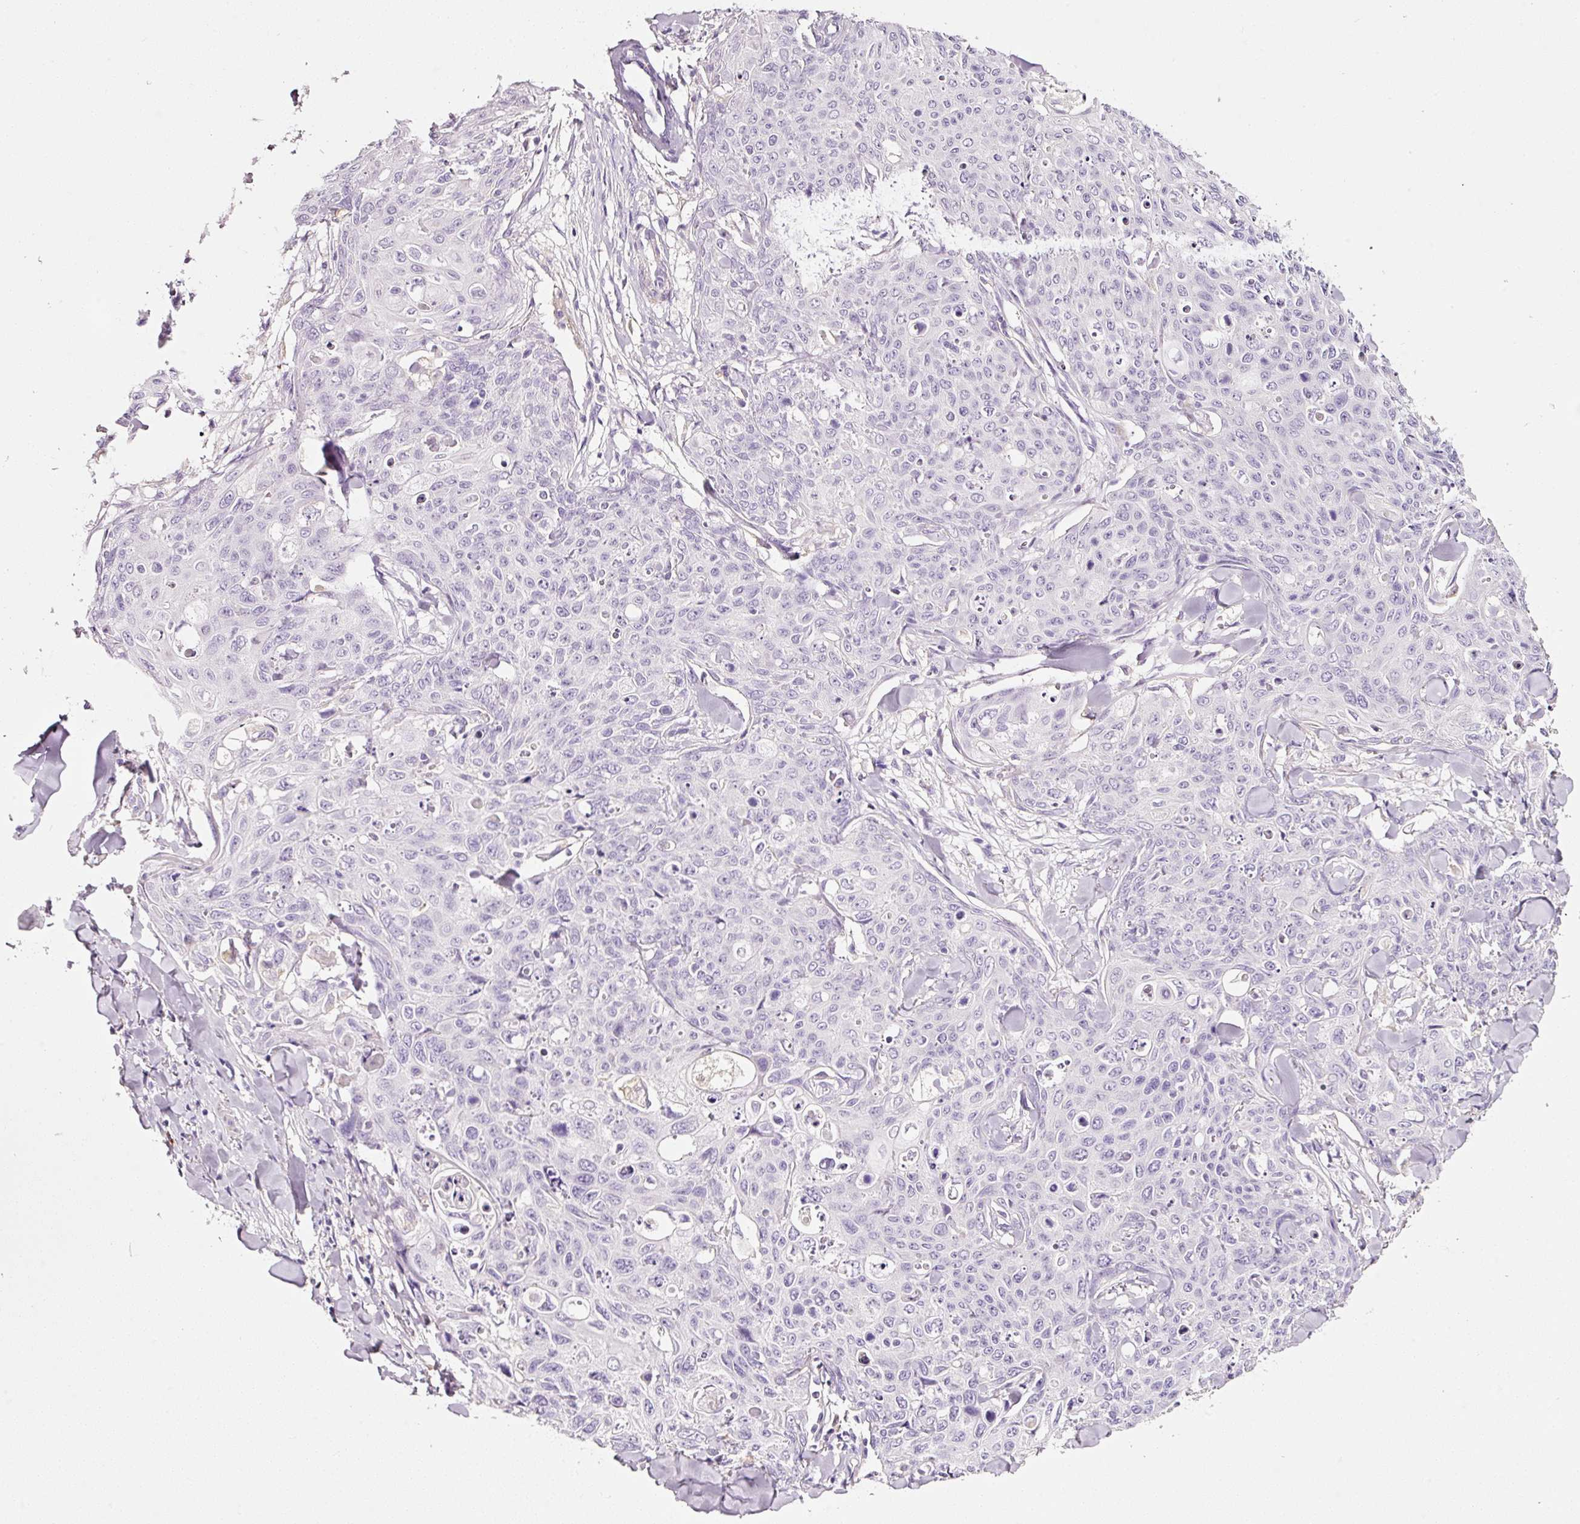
{"staining": {"intensity": "negative", "quantity": "none", "location": "none"}, "tissue": "skin cancer", "cell_type": "Tumor cells", "image_type": "cancer", "snomed": [{"axis": "morphology", "description": "Squamous cell carcinoma, NOS"}, {"axis": "topography", "description": "Skin"}, {"axis": "topography", "description": "Vulva"}], "caption": "An image of human squamous cell carcinoma (skin) is negative for staining in tumor cells.", "gene": "CYB561A3", "patient": {"sex": "female", "age": 85}}